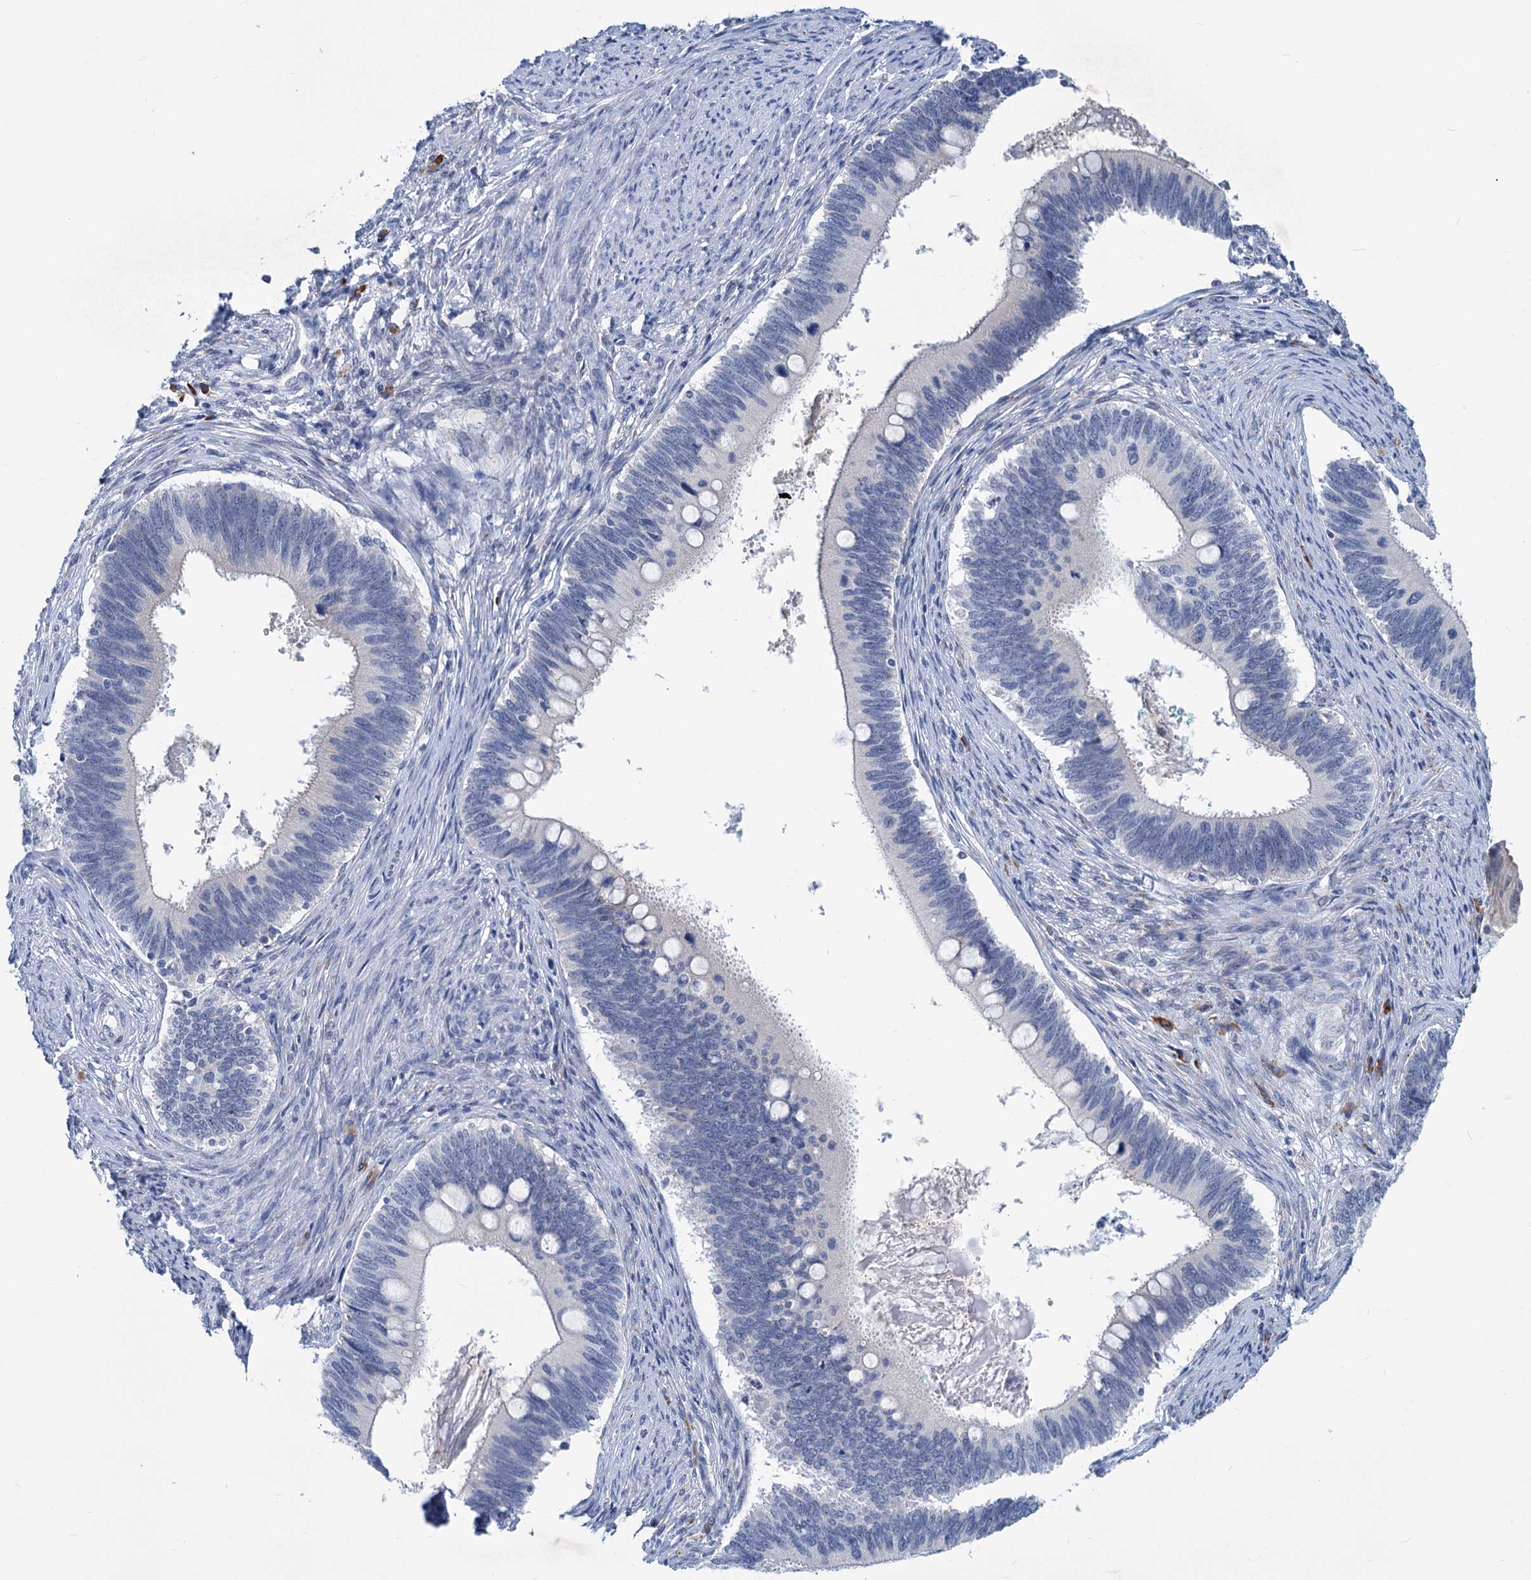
{"staining": {"intensity": "negative", "quantity": "none", "location": "none"}, "tissue": "cervical cancer", "cell_type": "Tumor cells", "image_type": "cancer", "snomed": [{"axis": "morphology", "description": "Adenocarcinoma, NOS"}, {"axis": "topography", "description": "Cervix"}], "caption": "High magnification brightfield microscopy of cervical cancer (adenocarcinoma) stained with DAB (brown) and counterstained with hematoxylin (blue): tumor cells show no significant staining.", "gene": "NEU3", "patient": {"sex": "female", "age": 42}}